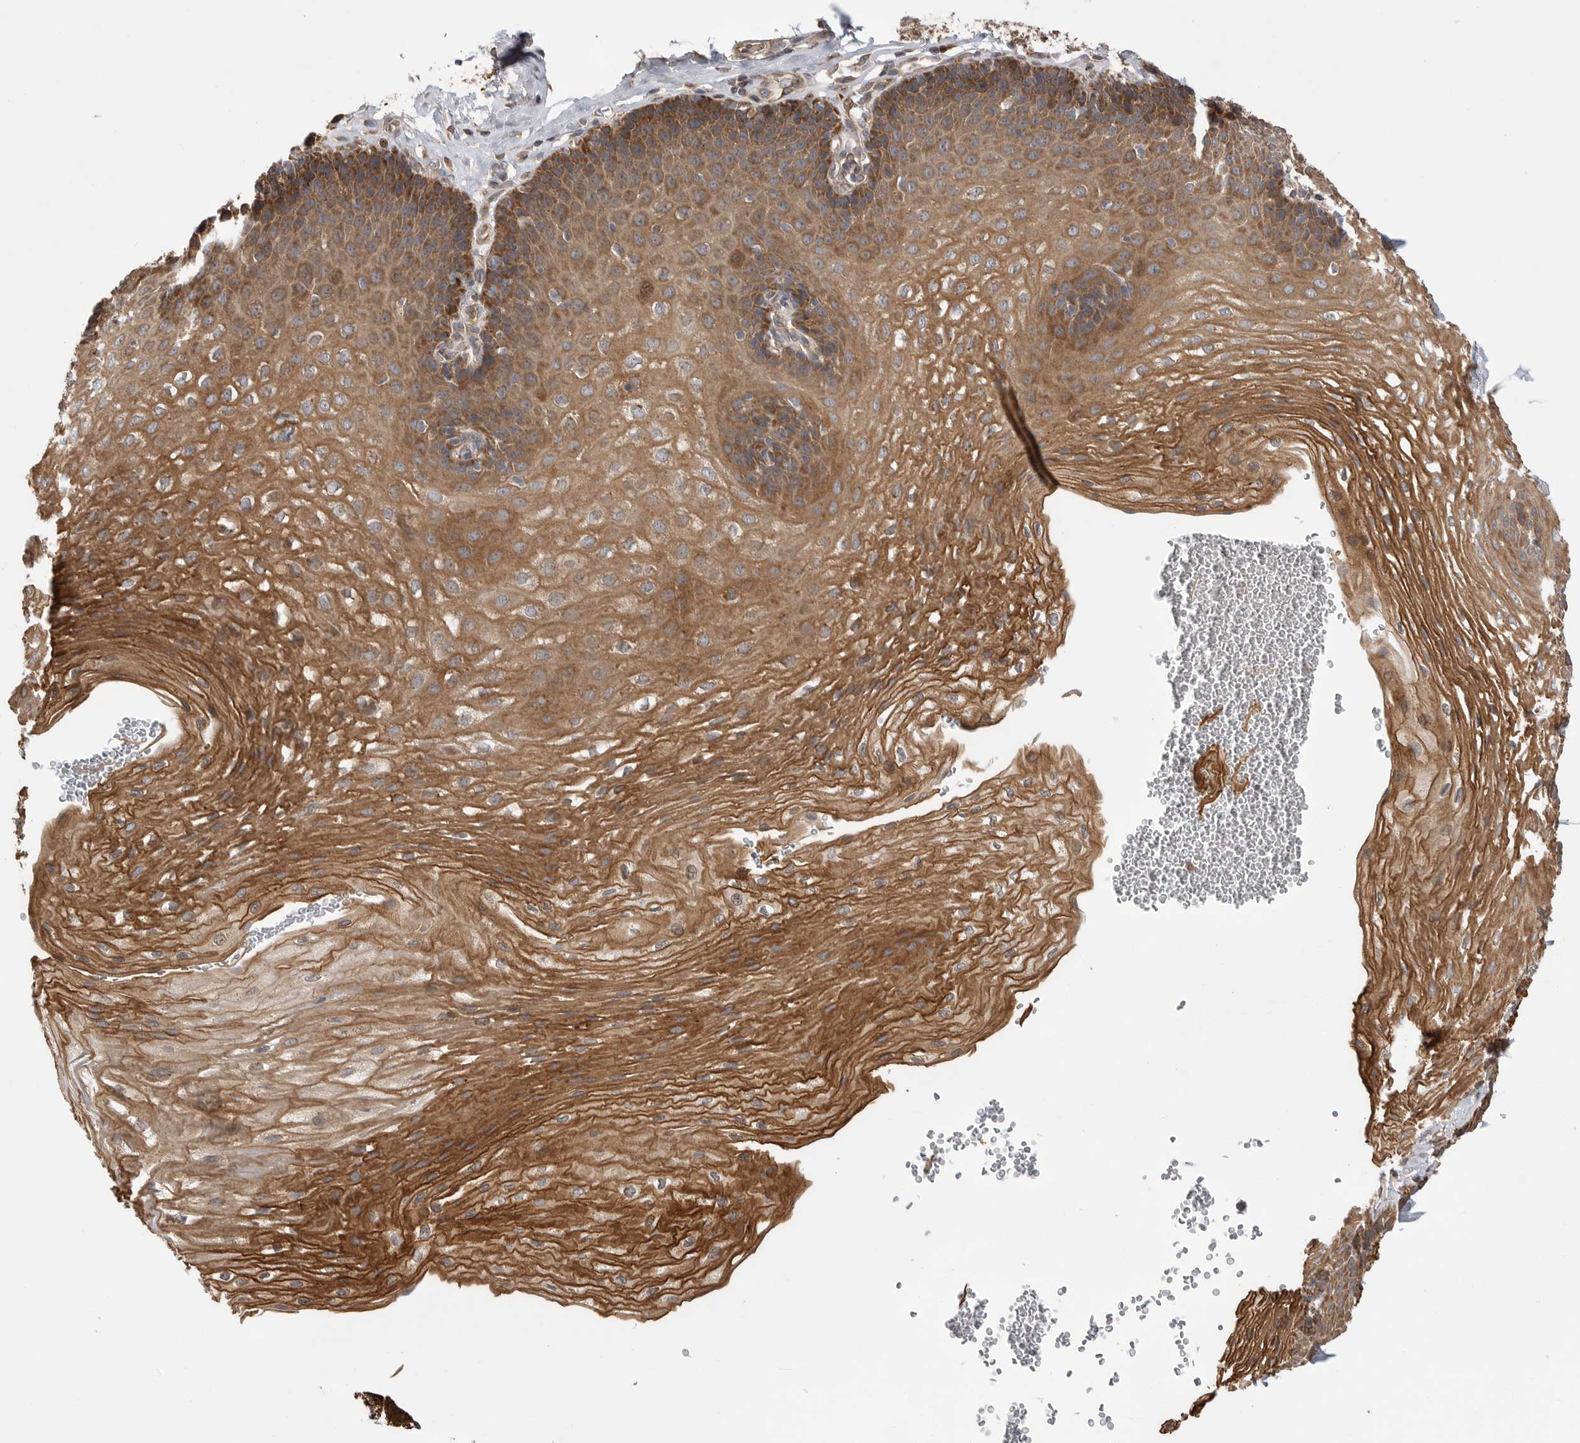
{"staining": {"intensity": "moderate", "quantity": ">75%", "location": "cytoplasmic/membranous"}, "tissue": "esophagus", "cell_type": "Squamous epithelial cells", "image_type": "normal", "snomed": [{"axis": "morphology", "description": "Normal tissue, NOS"}, {"axis": "topography", "description": "Esophagus"}], "caption": "Normal esophagus exhibits moderate cytoplasmic/membranous expression in approximately >75% of squamous epithelial cells, visualized by immunohistochemistry. The staining was performed using DAB (3,3'-diaminobenzidine), with brown indicating positive protein expression. Nuclei are stained blue with hematoxylin.", "gene": "OXR1", "patient": {"sex": "female", "age": 66}}